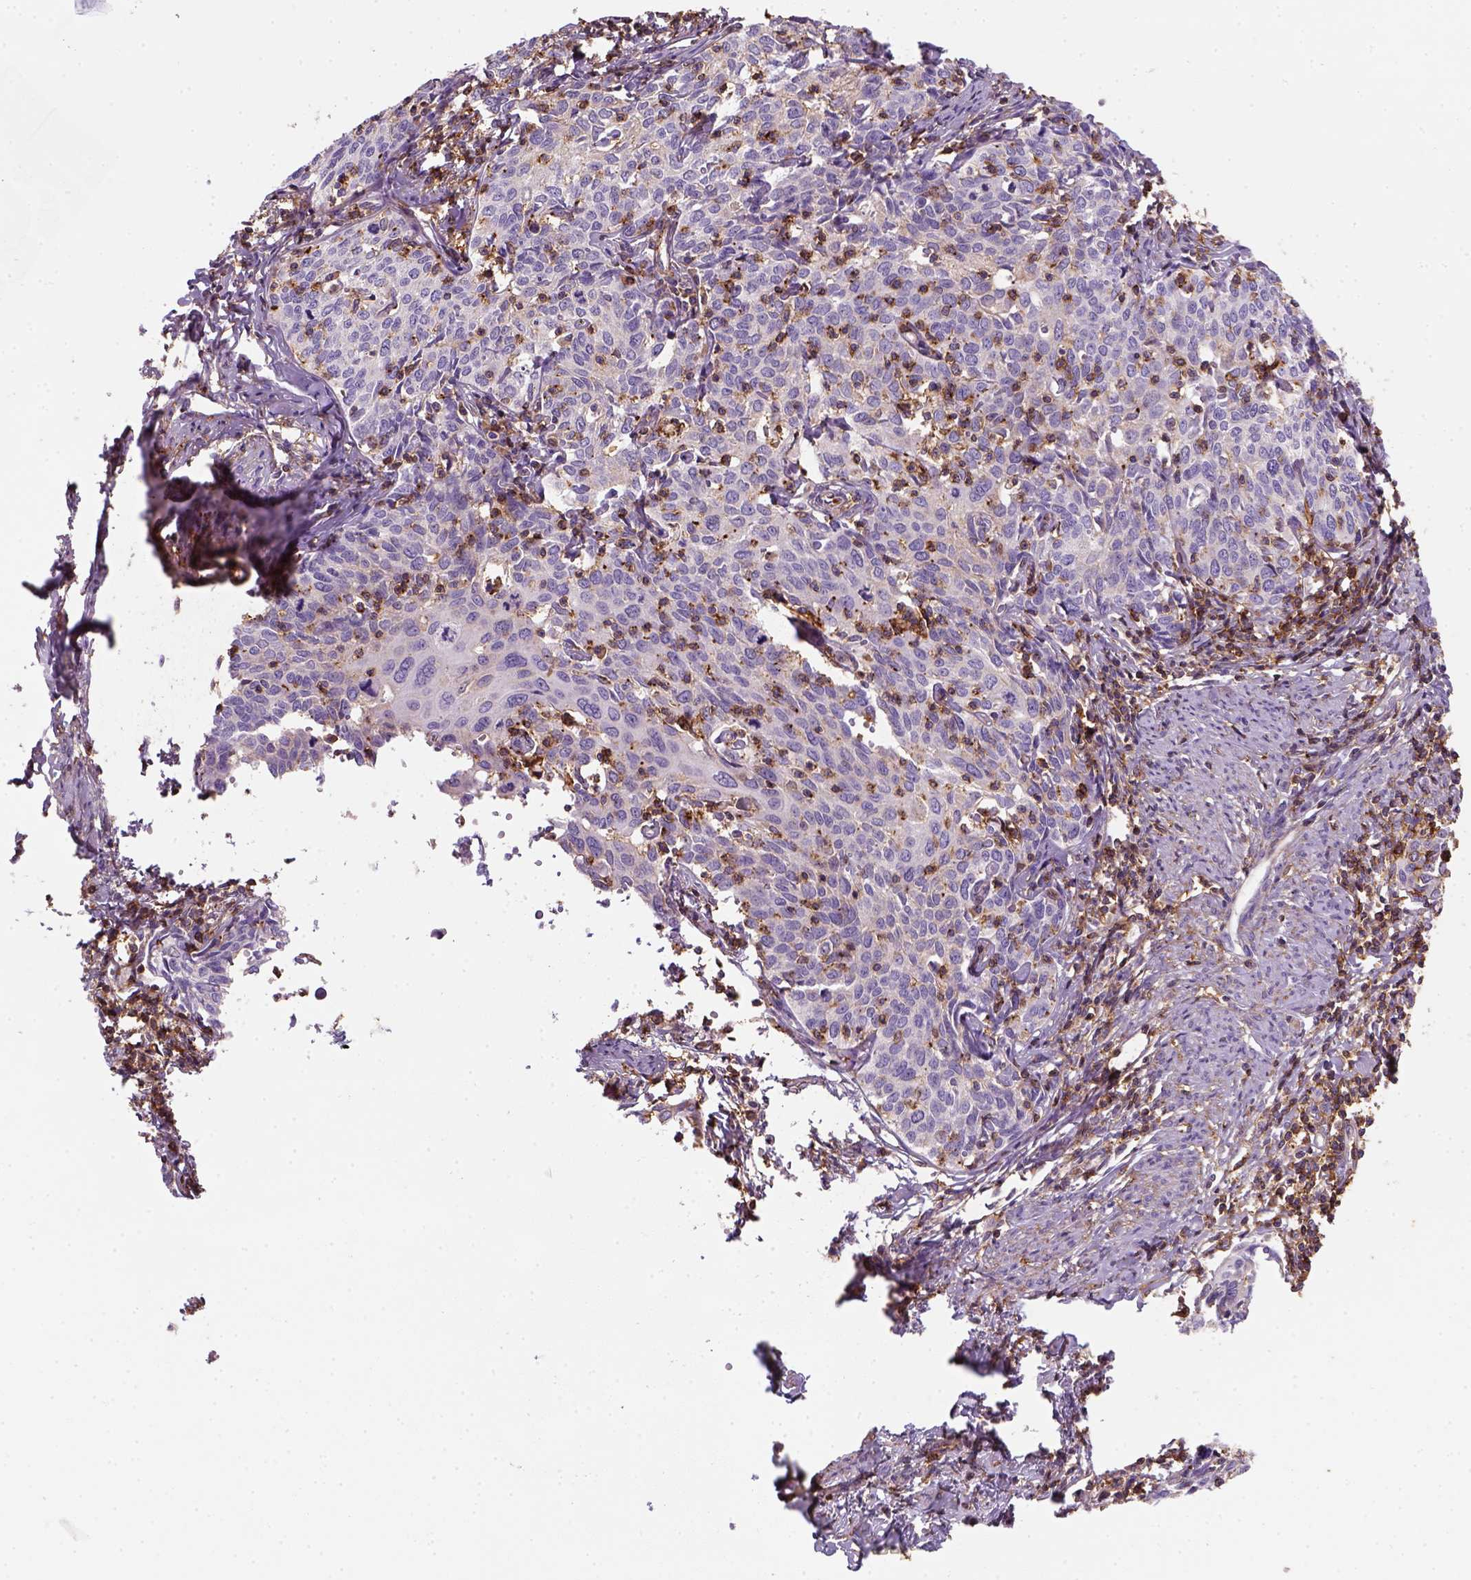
{"staining": {"intensity": "negative", "quantity": "none", "location": "none"}, "tissue": "cervical cancer", "cell_type": "Tumor cells", "image_type": "cancer", "snomed": [{"axis": "morphology", "description": "Squamous cell carcinoma, NOS"}, {"axis": "topography", "description": "Cervix"}], "caption": "DAB (3,3'-diaminobenzidine) immunohistochemical staining of cervical cancer (squamous cell carcinoma) exhibits no significant expression in tumor cells. (DAB immunohistochemistry (IHC) visualized using brightfield microscopy, high magnification).", "gene": "GPRC5D", "patient": {"sex": "female", "age": 62}}